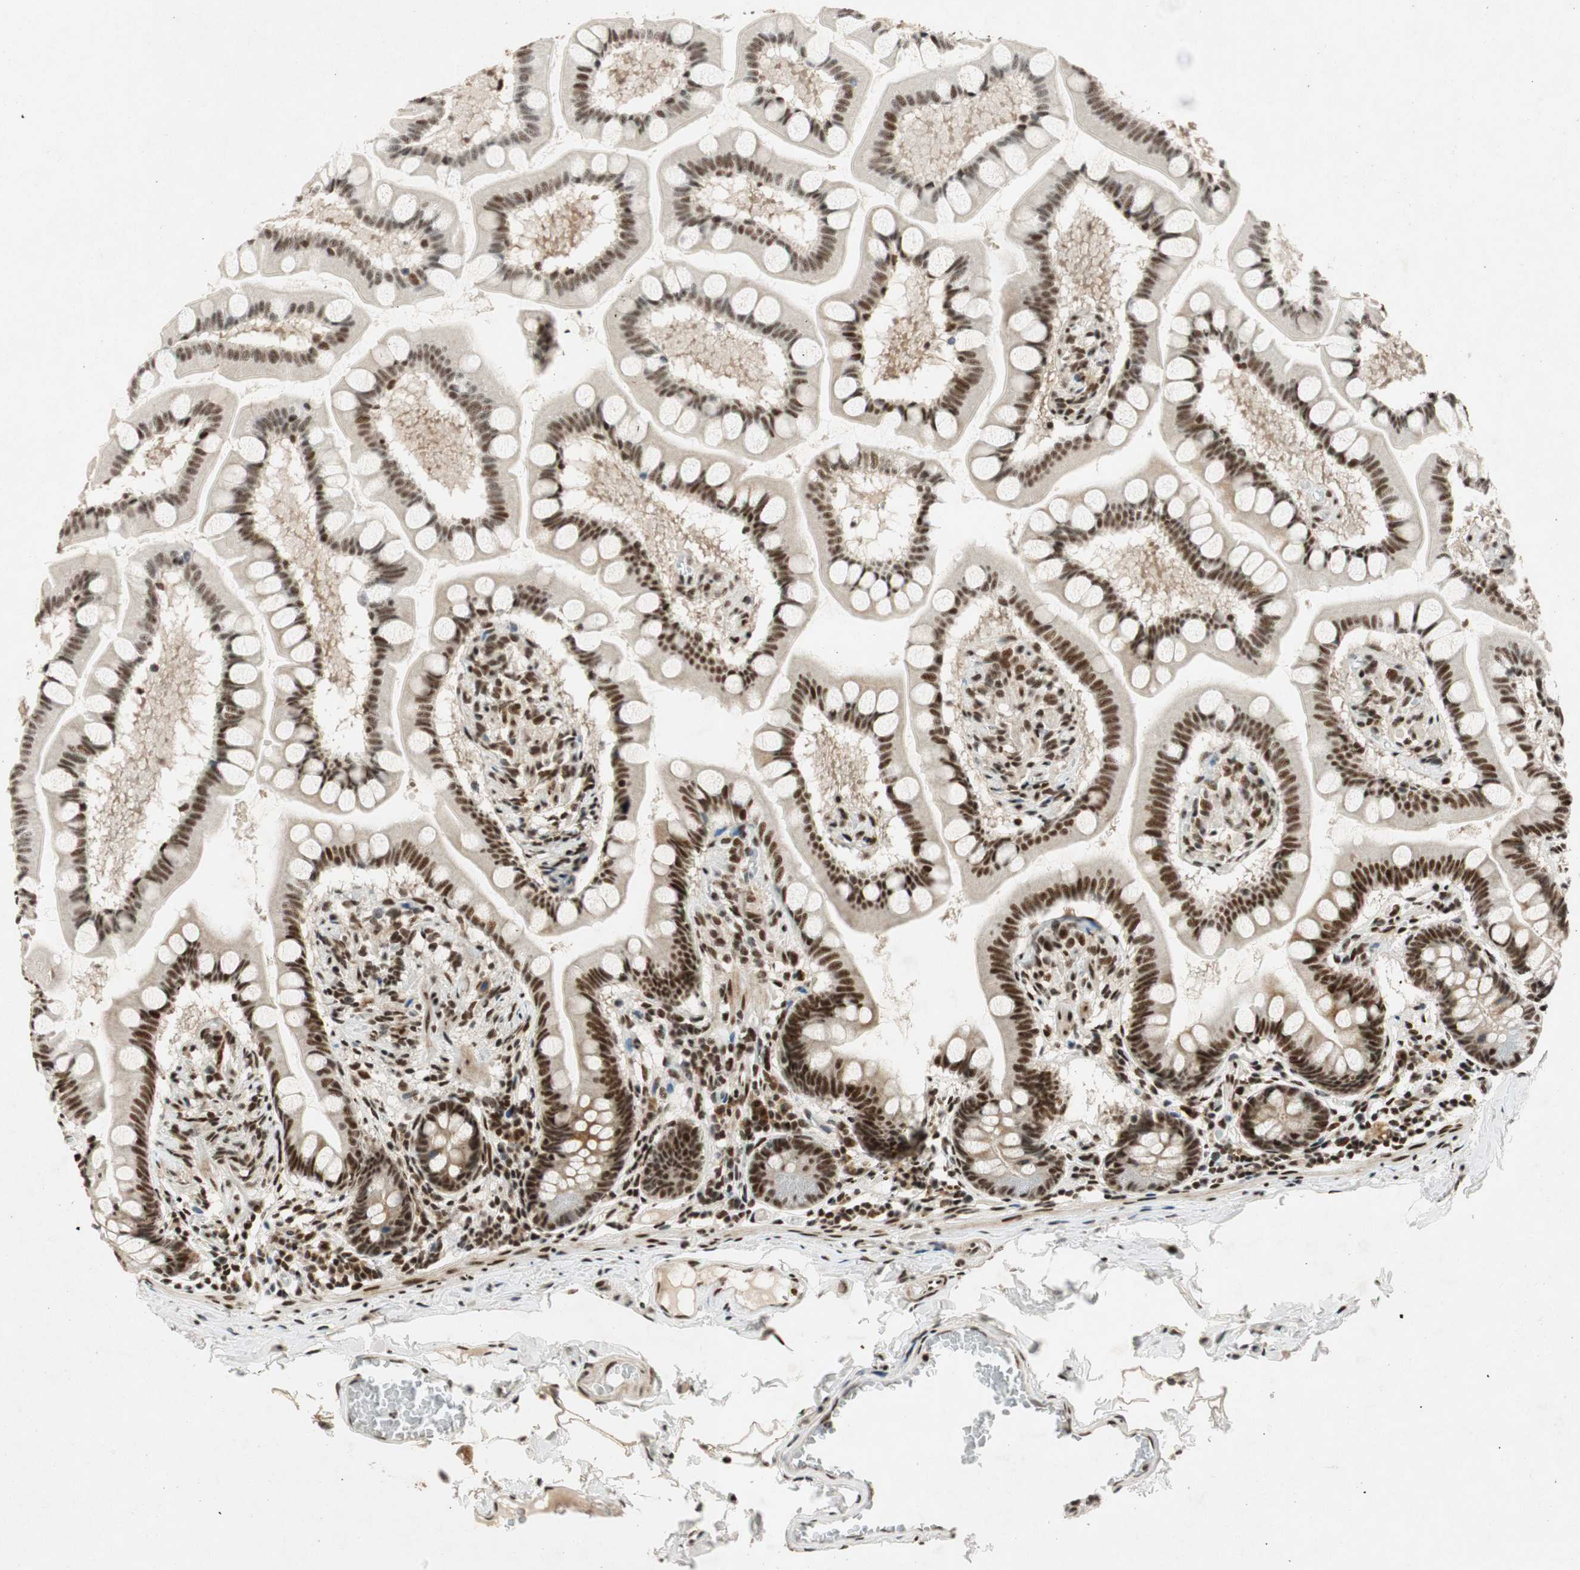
{"staining": {"intensity": "strong", "quantity": ">75%", "location": "nuclear"}, "tissue": "small intestine", "cell_type": "Glandular cells", "image_type": "normal", "snomed": [{"axis": "morphology", "description": "Normal tissue, NOS"}, {"axis": "topography", "description": "Small intestine"}], "caption": "Immunohistochemistry (DAB) staining of normal small intestine demonstrates strong nuclear protein staining in about >75% of glandular cells.", "gene": "NCBP3", "patient": {"sex": "male", "age": 41}}